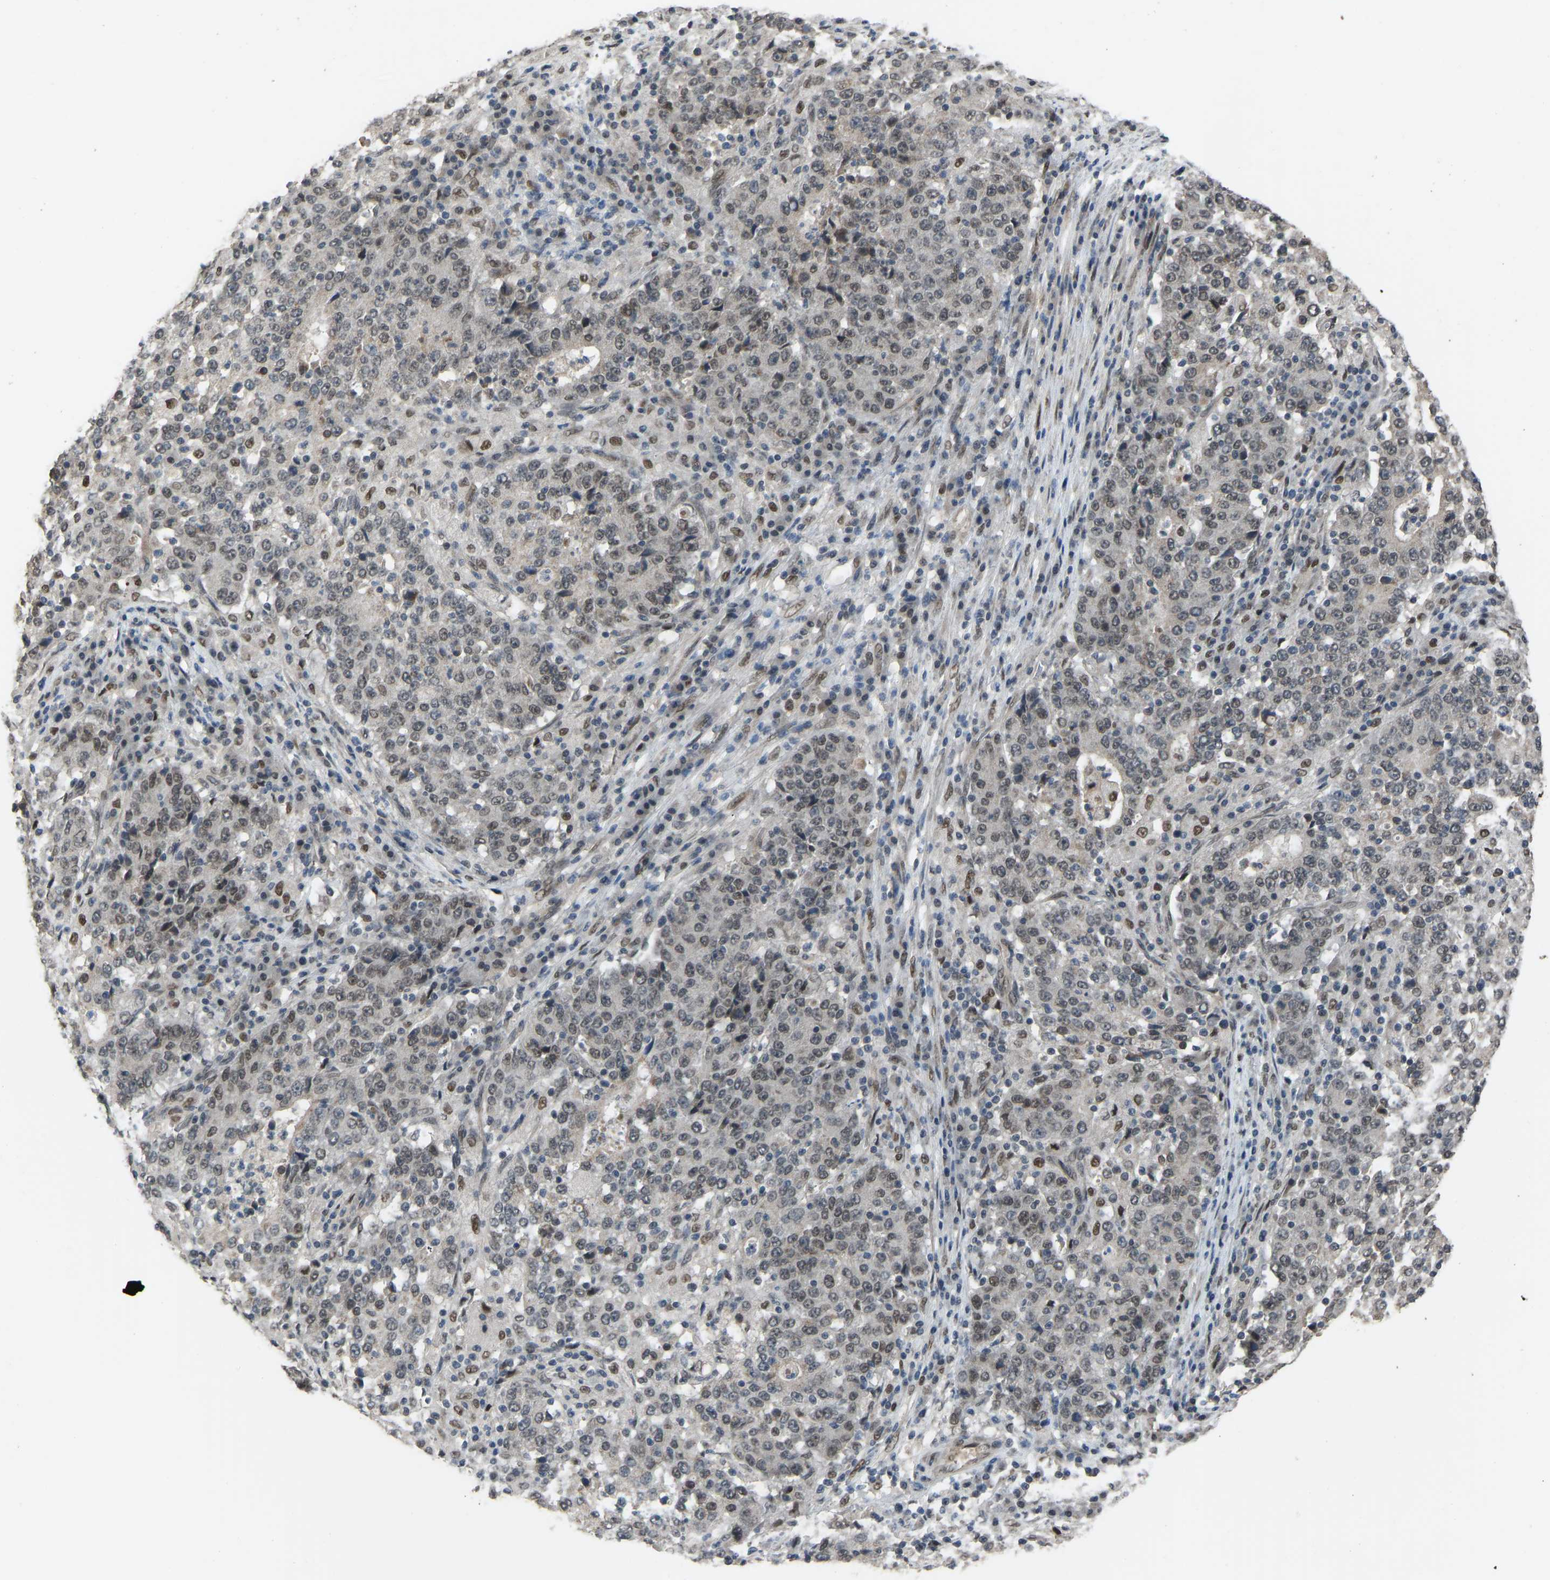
{"staining": {"intensity": "weak", "quantity": "25%-75%", "location": "nuclear"}, "tissue": "stomach cancer", "cell_type": "Tumor cells", "image_type": "cancer", "snomed": [{"axis": "morphology", "description": "Adenocarcinoma, NOS"}, {"axis": "topography", "description": "Stomach"}], "caption": "Immunohistochemistry (IHC) (DAB) staining of stomach cancer displays weak nuclear protein positivity in about 25%-75% of tumor cells.", "gene": "KPNA6", "patient": {"sex": "male", "age": 59}}